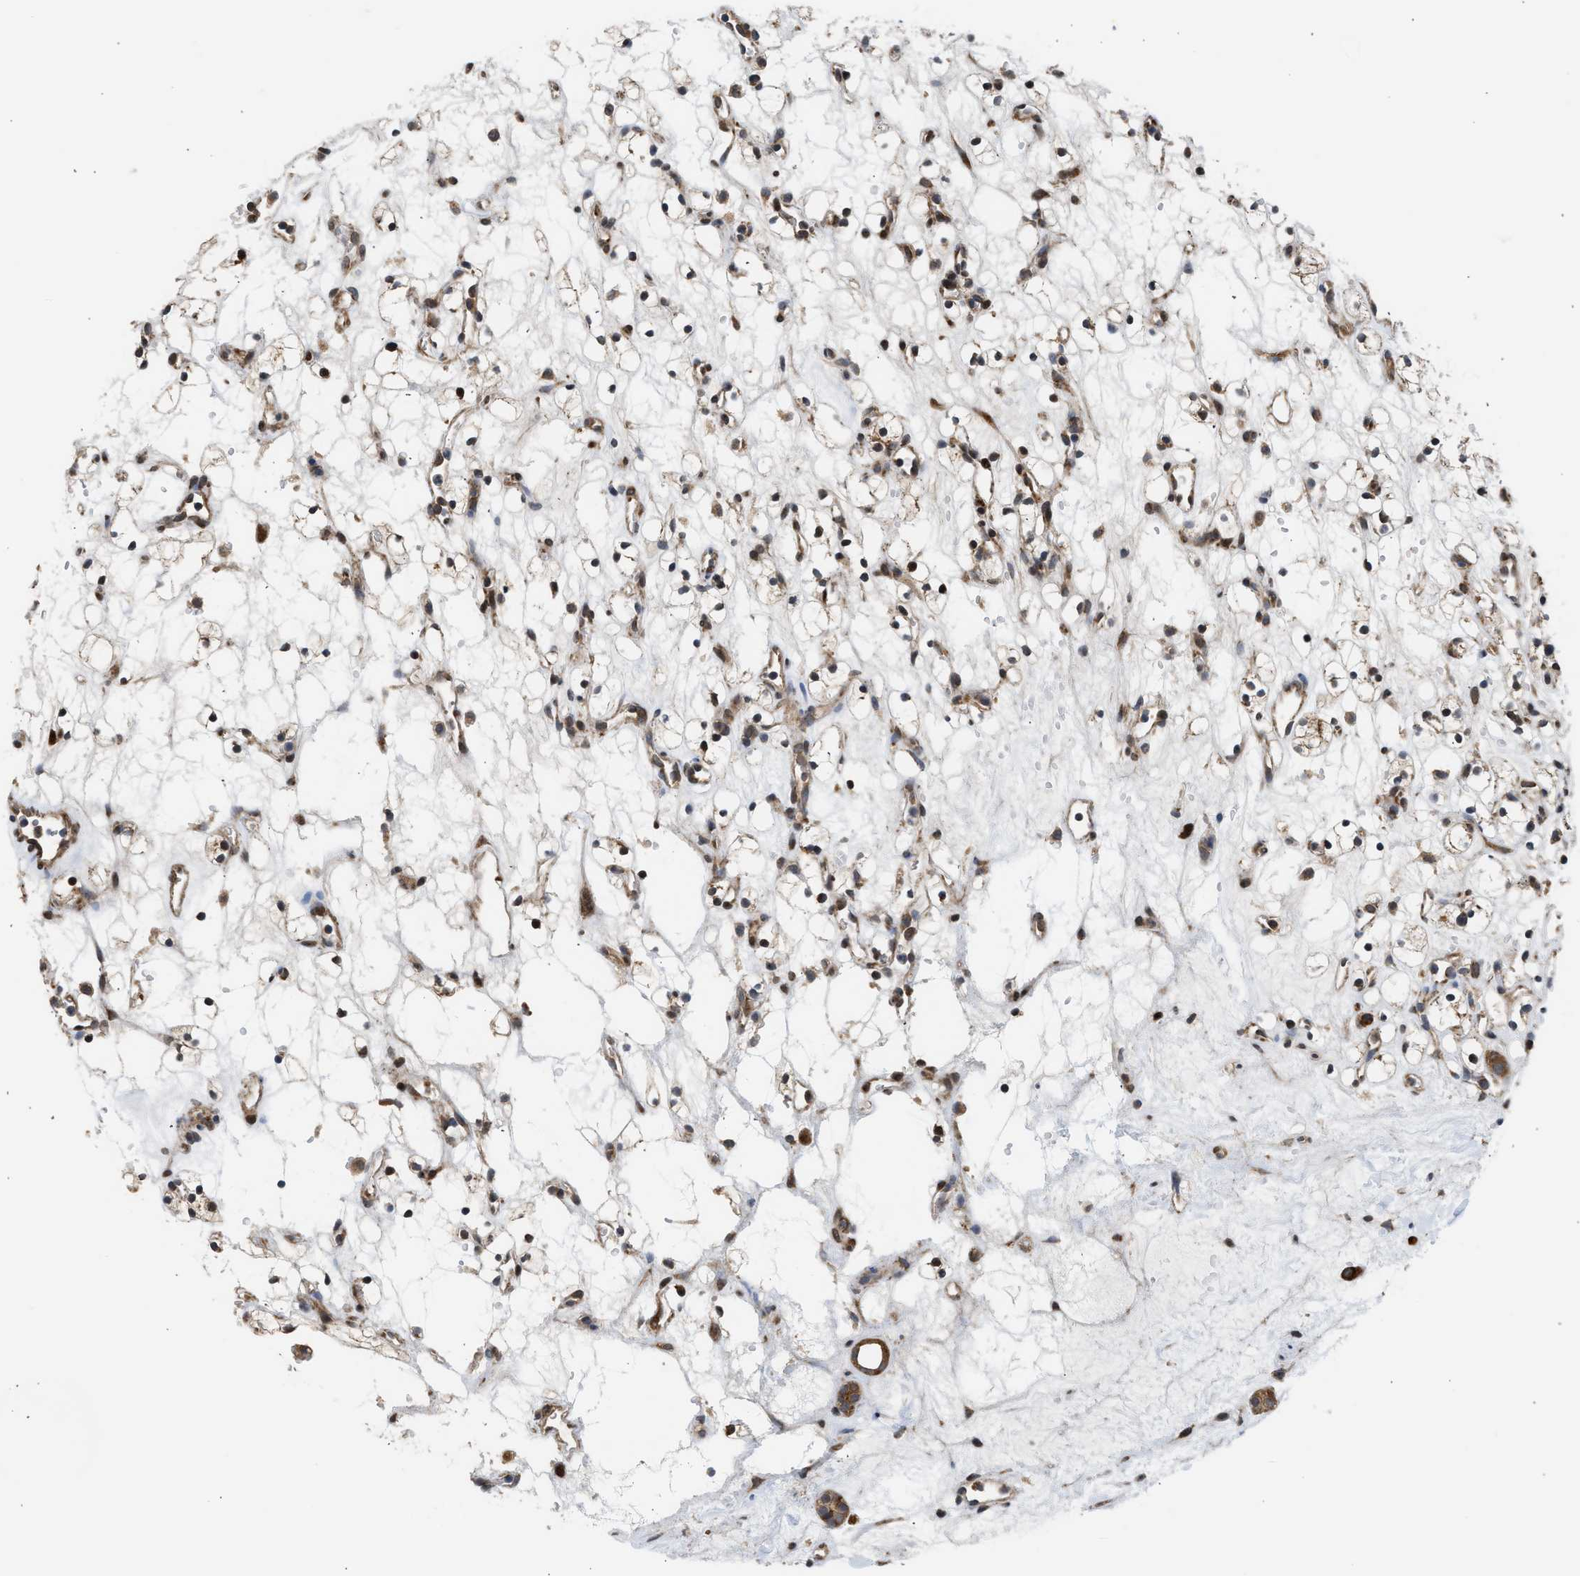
{"staining": {"intensity": "strong", "quantity": "25%-75%", "location": "cytoplasmic/membranous,nuclear"}, "tissue": "renal cancer", "cell_type": "Tumor cells", "image_type": "cancer", "snomed": [{"axis": "morphology", "description": "Adenocarcinoma, NOS"}, {"axis": "topography", "description": "Kidney"}], "caption": "Tumor cells display high levels of strong cytoplasmic/membranous and nuclear expression in approximately 25%-75% of cells in renal adenocarcinoma.", "gene": "POLG2", "patient": {"sex": "female", "age": 60}}